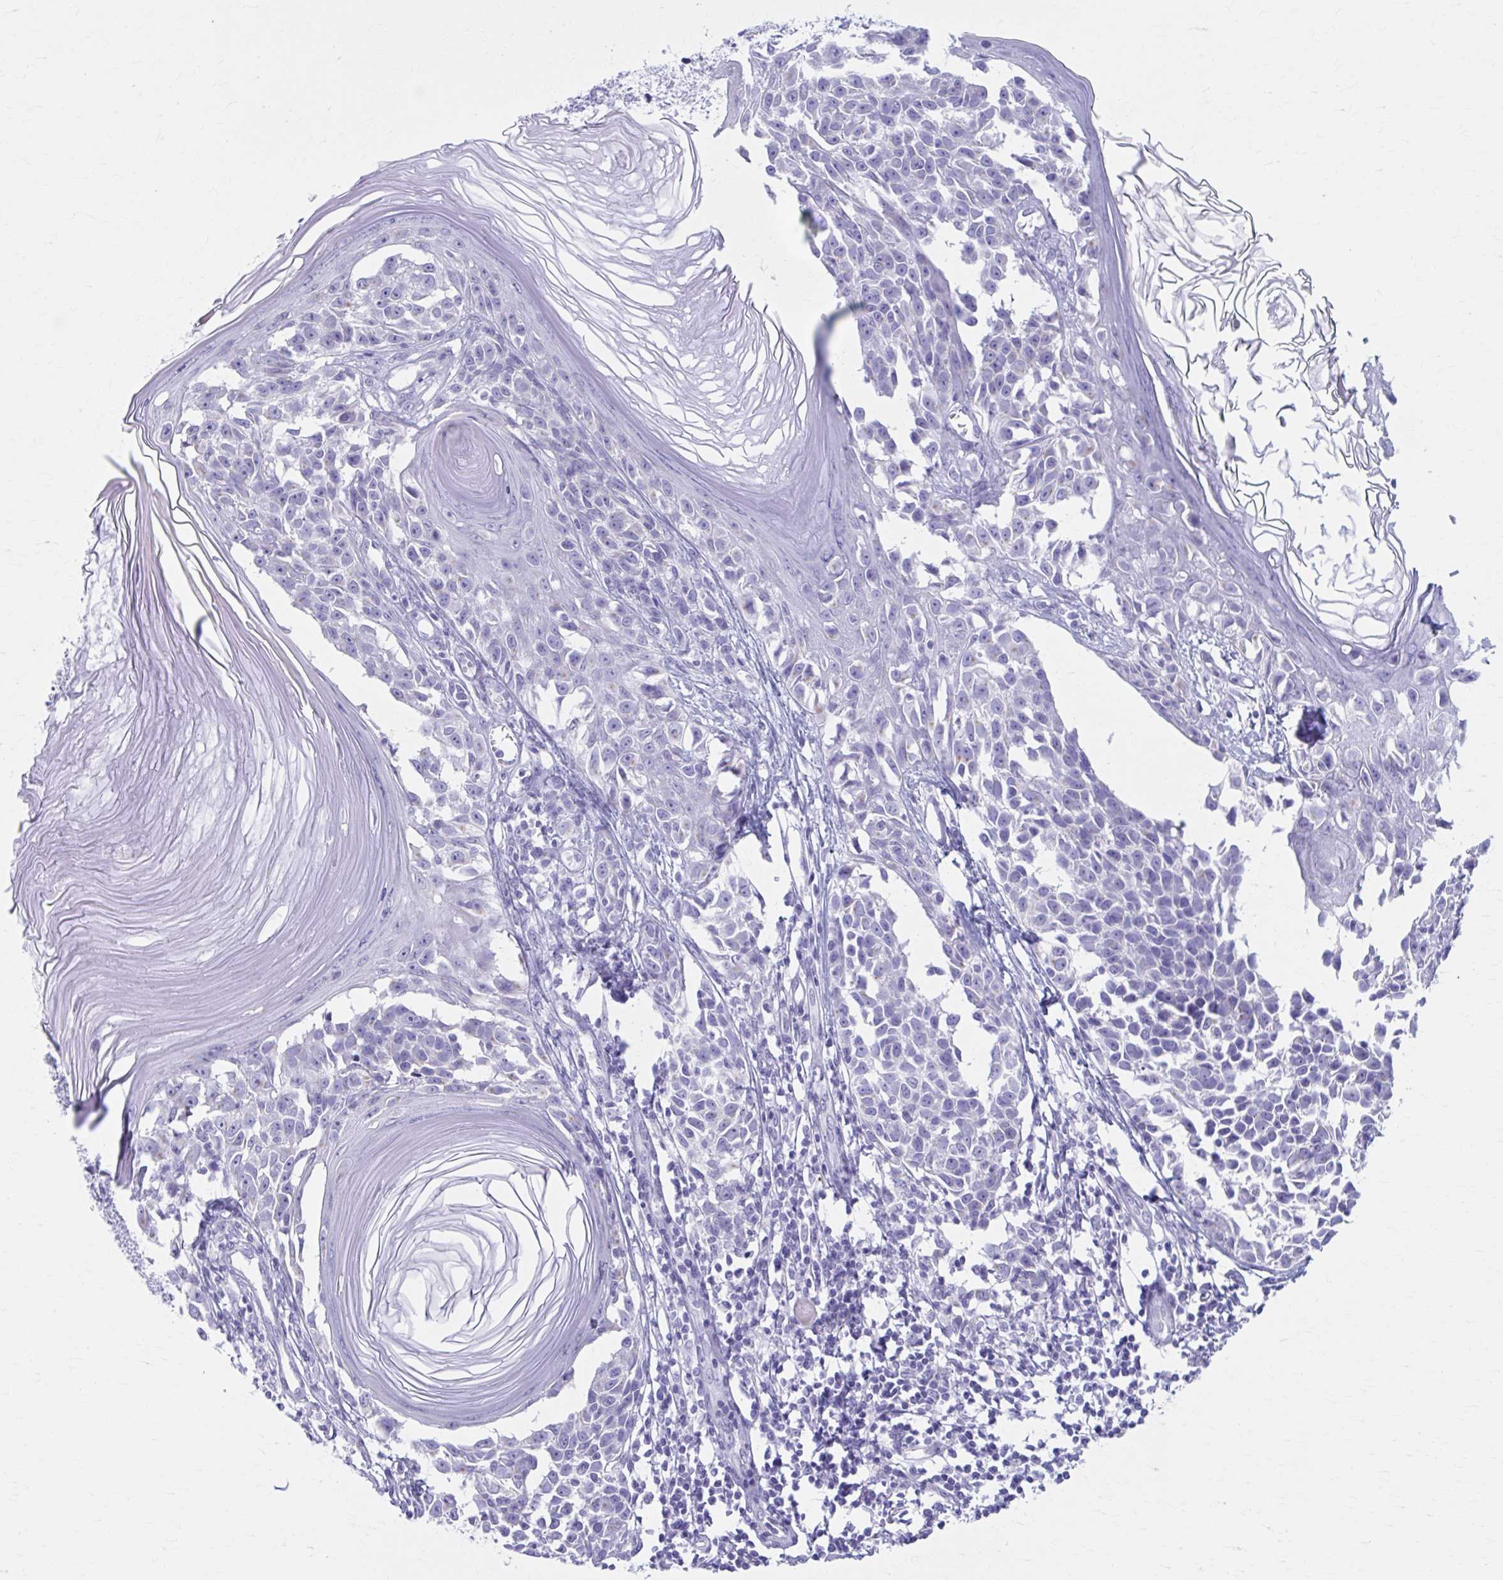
{"staining": {"intensity": "negative", "quantity": "none", "location": "none"}, "tissue": "melanoma", "cell_type": "Tumor cells", "image_type": "cancer", "snomed": [{"axis": "morphology", "description": "Malignant melanoma, NOS"}, {"axis": "topography", "description": "Skin"}], "caption": "A high-resolution photomicrograph shows immunohistochemistry (IHC) staining of melanoma, which reveals no significant expression in tumor cells.", "gene": "KCNE2", "patient": {"sex": "male", "age": 73}}